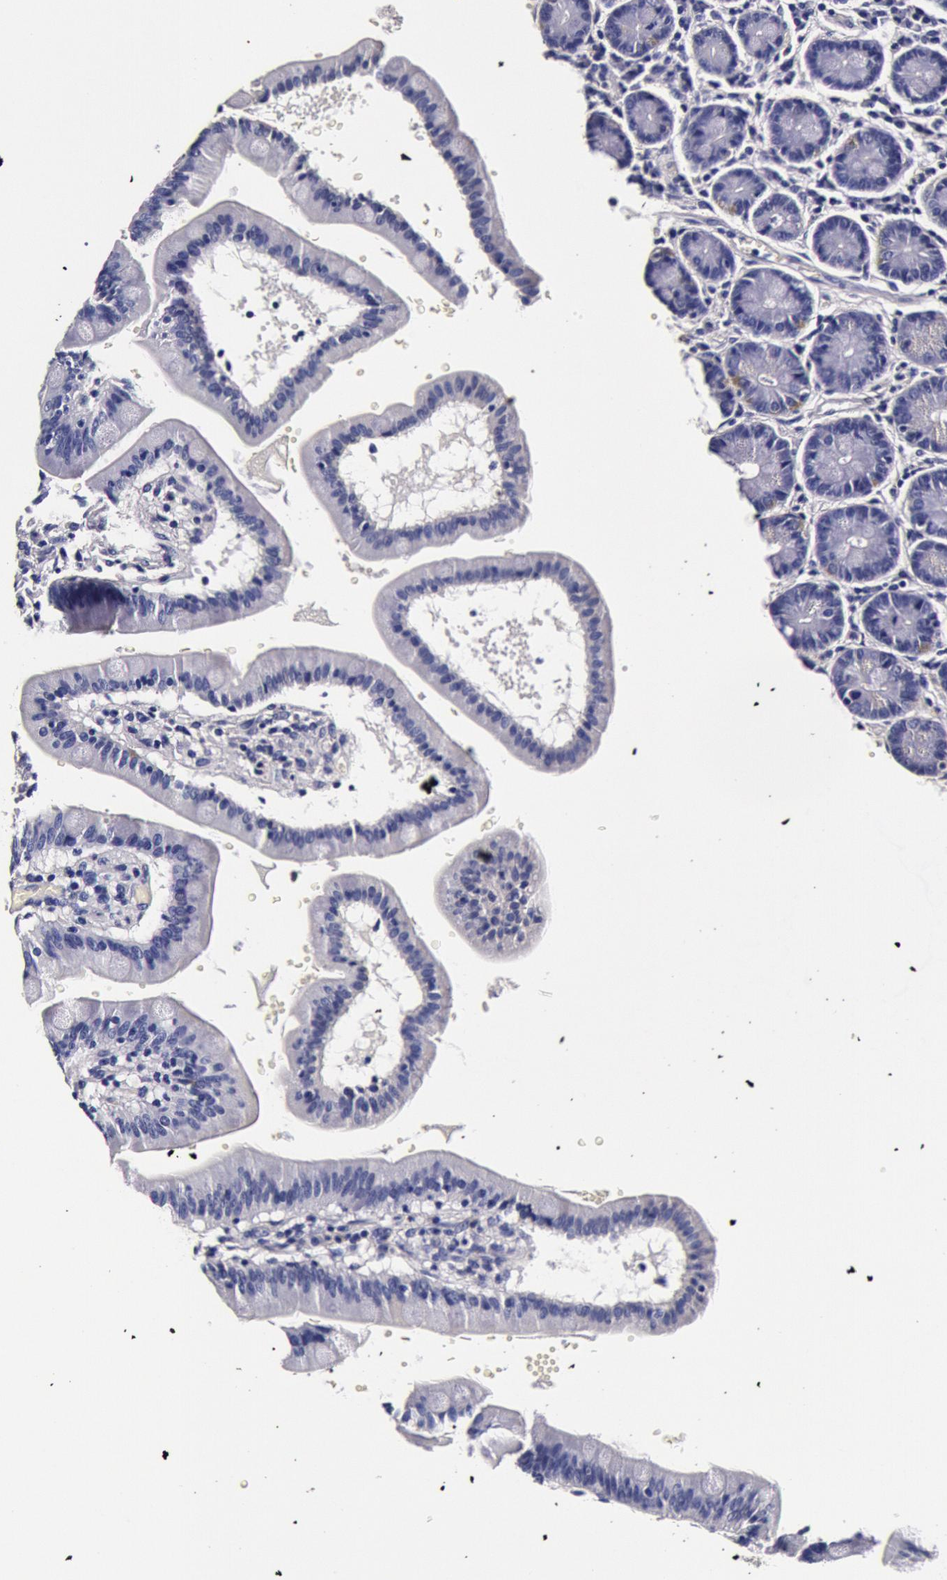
{"staining": {"intensity": "negative", "quantity": "none", "location": "none"}, "tissue": "duodenum", "cell_type": "Glandular cells", "image_type": "normal", "snomed": [{"axis": "morphology", "description": "Normal tissue, NOS"}, {"axis": "topography", "description": "Pancreas"}, {"axis": "topography", "description": "Duodenum"}], "caption": "This histopathology image is of benign duodenum stained with IHC to label a protein in brown with the nuclei are counter-stained blue. There is no staining in glandular cells.", "gene": "CCDC22", "patient": {"sex": "male", "age": 79}}